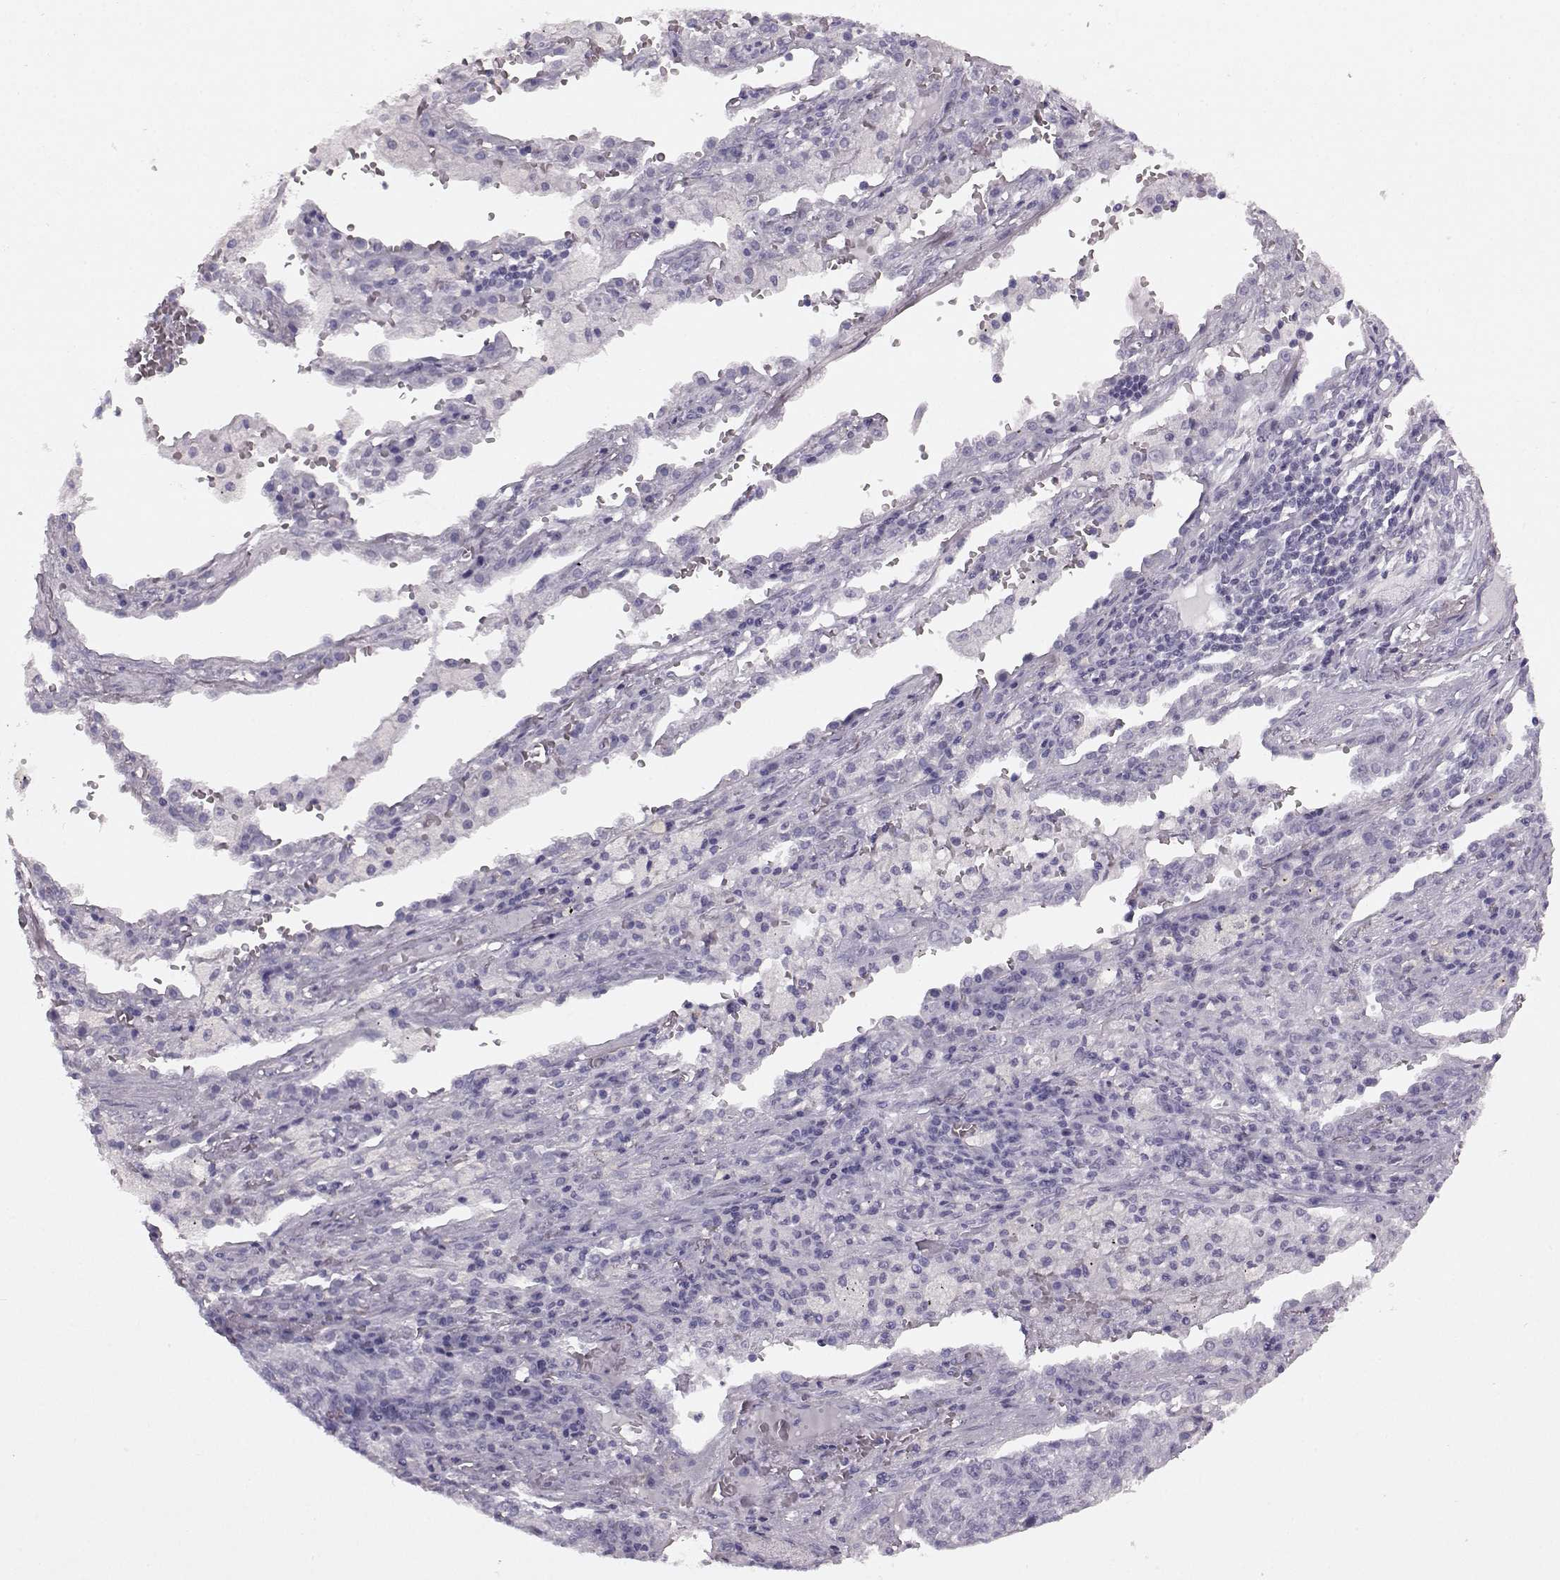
{"staining": {"intensity": "negative", "quantity": "none", "location": "none"}, "tissue": "lung cancer", "cell_type": "Tumor cells", "image_type": "cancer", "snomed": [{"axis": "morphology", "description": "Adenocarcinoma, NOS"}, {"axis": "topography", "description": "Lung"}], "caption": "A high-resolution photomicrograph shows immunohistochemistry (IHC) staining of adenocarcinoma (lung), which exhibits no significant staining in tumor cells. (Stains: DAB immunohistochemistry (IHC) with hematoxylin counter stain, Microscopy: brightfield microscopy at high magnification).", "gene": "AIPL1", "patient": {"sex": "male", "age": 57}}